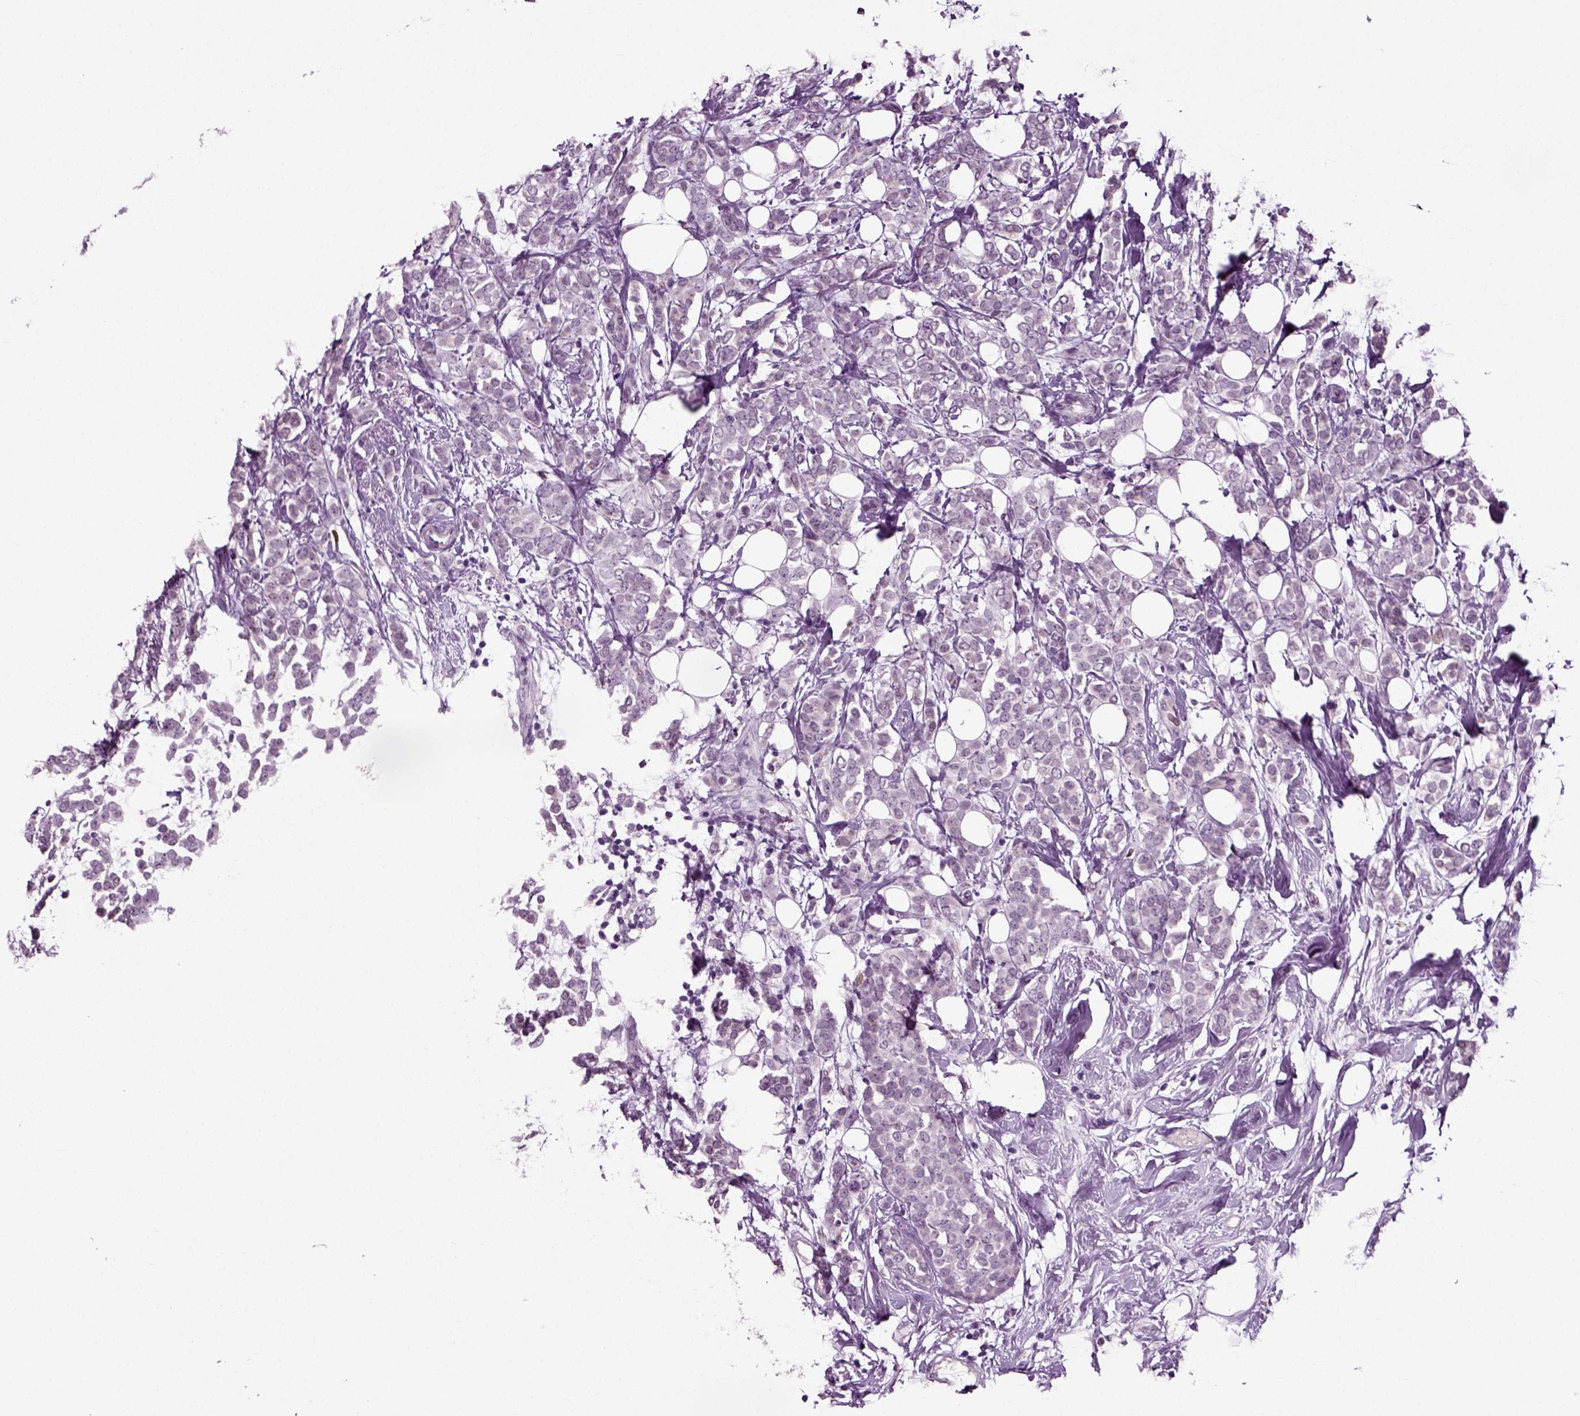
{"staining": {"intensity": "negative", "quantity": "none", "location": "none"}, "tissue": "breast cancer", "cell_type": "Tumor cells", "image_type": "cancer", "snomed": [{"axis": "morphology", "description": "Lobular carcinoma"}, {"axis": "topography", "description": "Breast"}], "caption": "Immunohistochemistry (IHC) photomicrograph of neoplastic tissue: breast cancer (lobular carcinoma) stained with DAB (3,3'-diaminobenzidine) demonstrates no significant protein positivity in tumor cells. (Stains: DAB IHC with hematoxylin counter stain, Microscopy: brightfield microscopy at high magnification).", "gene": "SPATA17", "patient": {"sex": "female", "age": 49}}